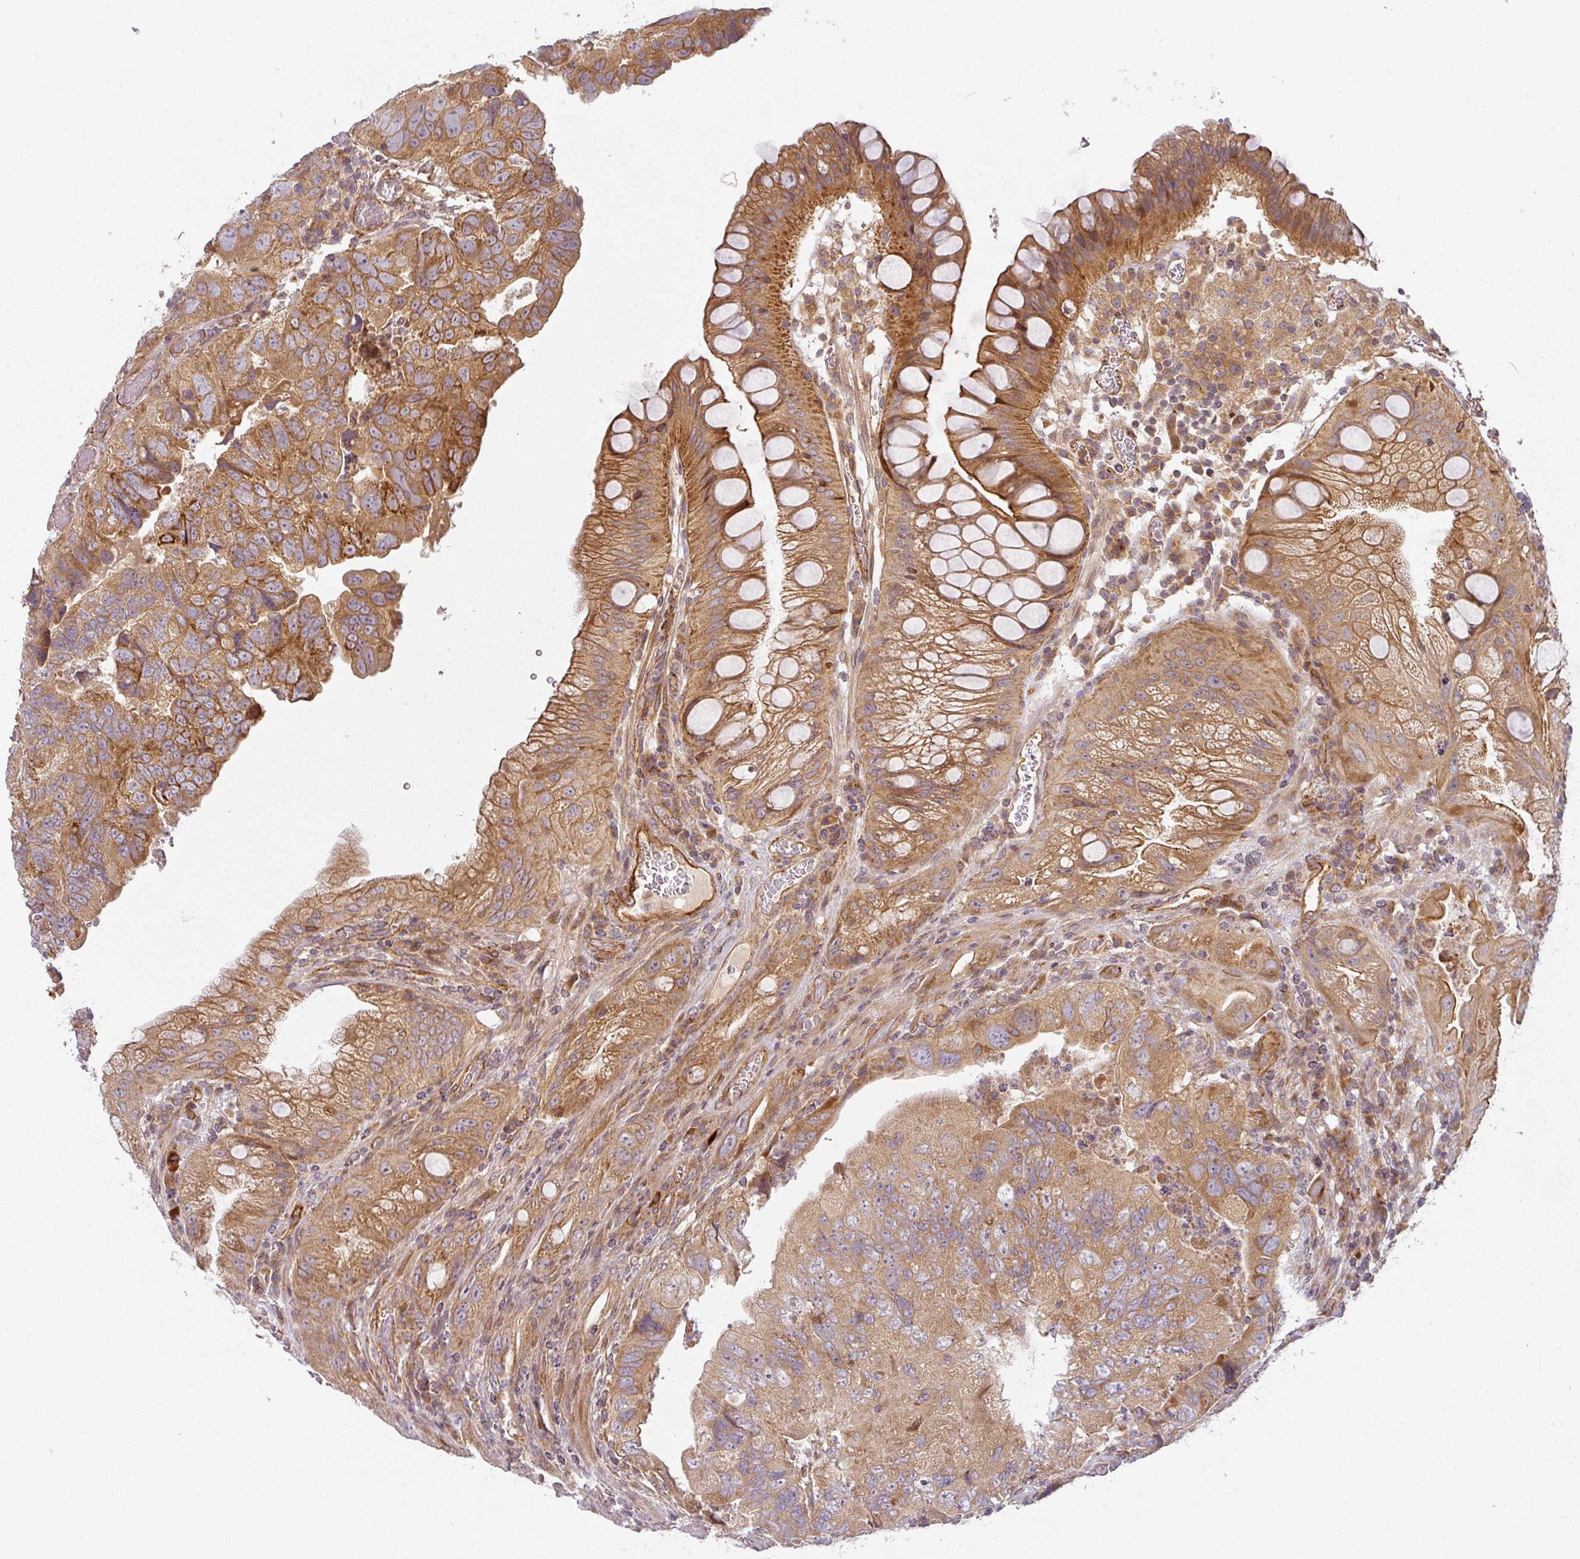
{"staining": {"intensity": "moderate", "quantity": ">75%", "location": "cytoplasmic/membranous"}, "tissue": "colorectal cancer", "cell_type": "Tumor cells", "image_type": "cancer", "snomed": [{"axis": "morphology", "description": "Adenocarcinoma, NOS"}, {"axis": "topography", "description": "Rectum"}], "caption": "Colorectal cancer was stained to show a protein in brown. There is medium levels of moderate cytoplasmic/membranous positivity in approximately >75% of tumor cells.", "gene": "CNOT1", "patient": {"sex": "male", "age": 63}}